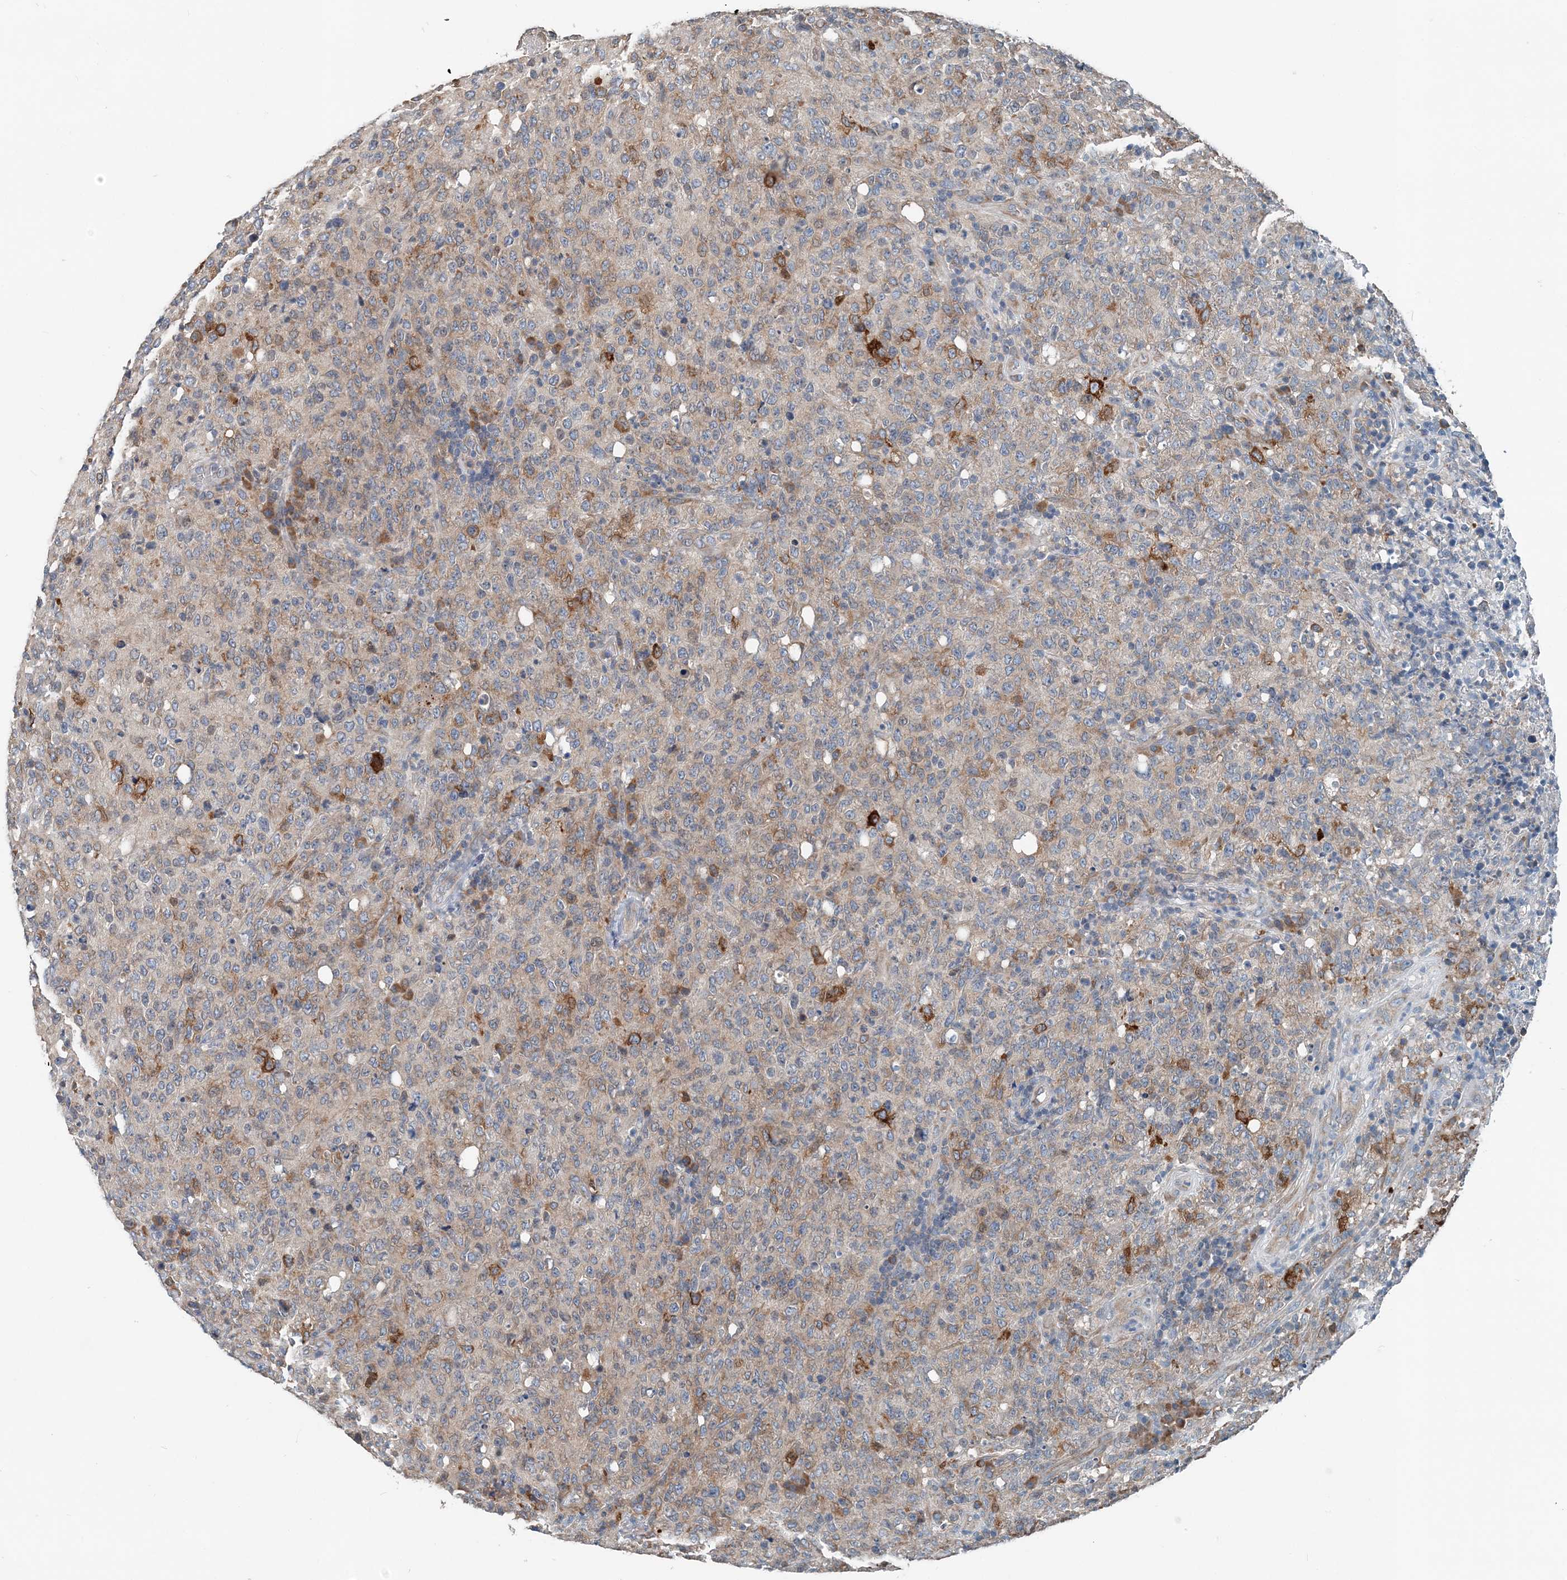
{"staining": {"intensity": "moderate", "quantity": "<25%", "location": "cytoplasmic/membranous"}, "tissue": "lymphoma", "cell_type": "Tumor cells", "image_type": "cancer", "snomed": [{"axis": "morphology", "description": "Malignant lymphoma, non-Hodgkin's type, High grade"}, {"axis": "topography", "description": "Tonsil"}], "caption": "Moderate cytoplasmic/membranous expression is identified in approximately <25% of tumor cells in lymphoma.", "gene": "EEF1A2", "patient": {"sex": "female", "age": 36}}